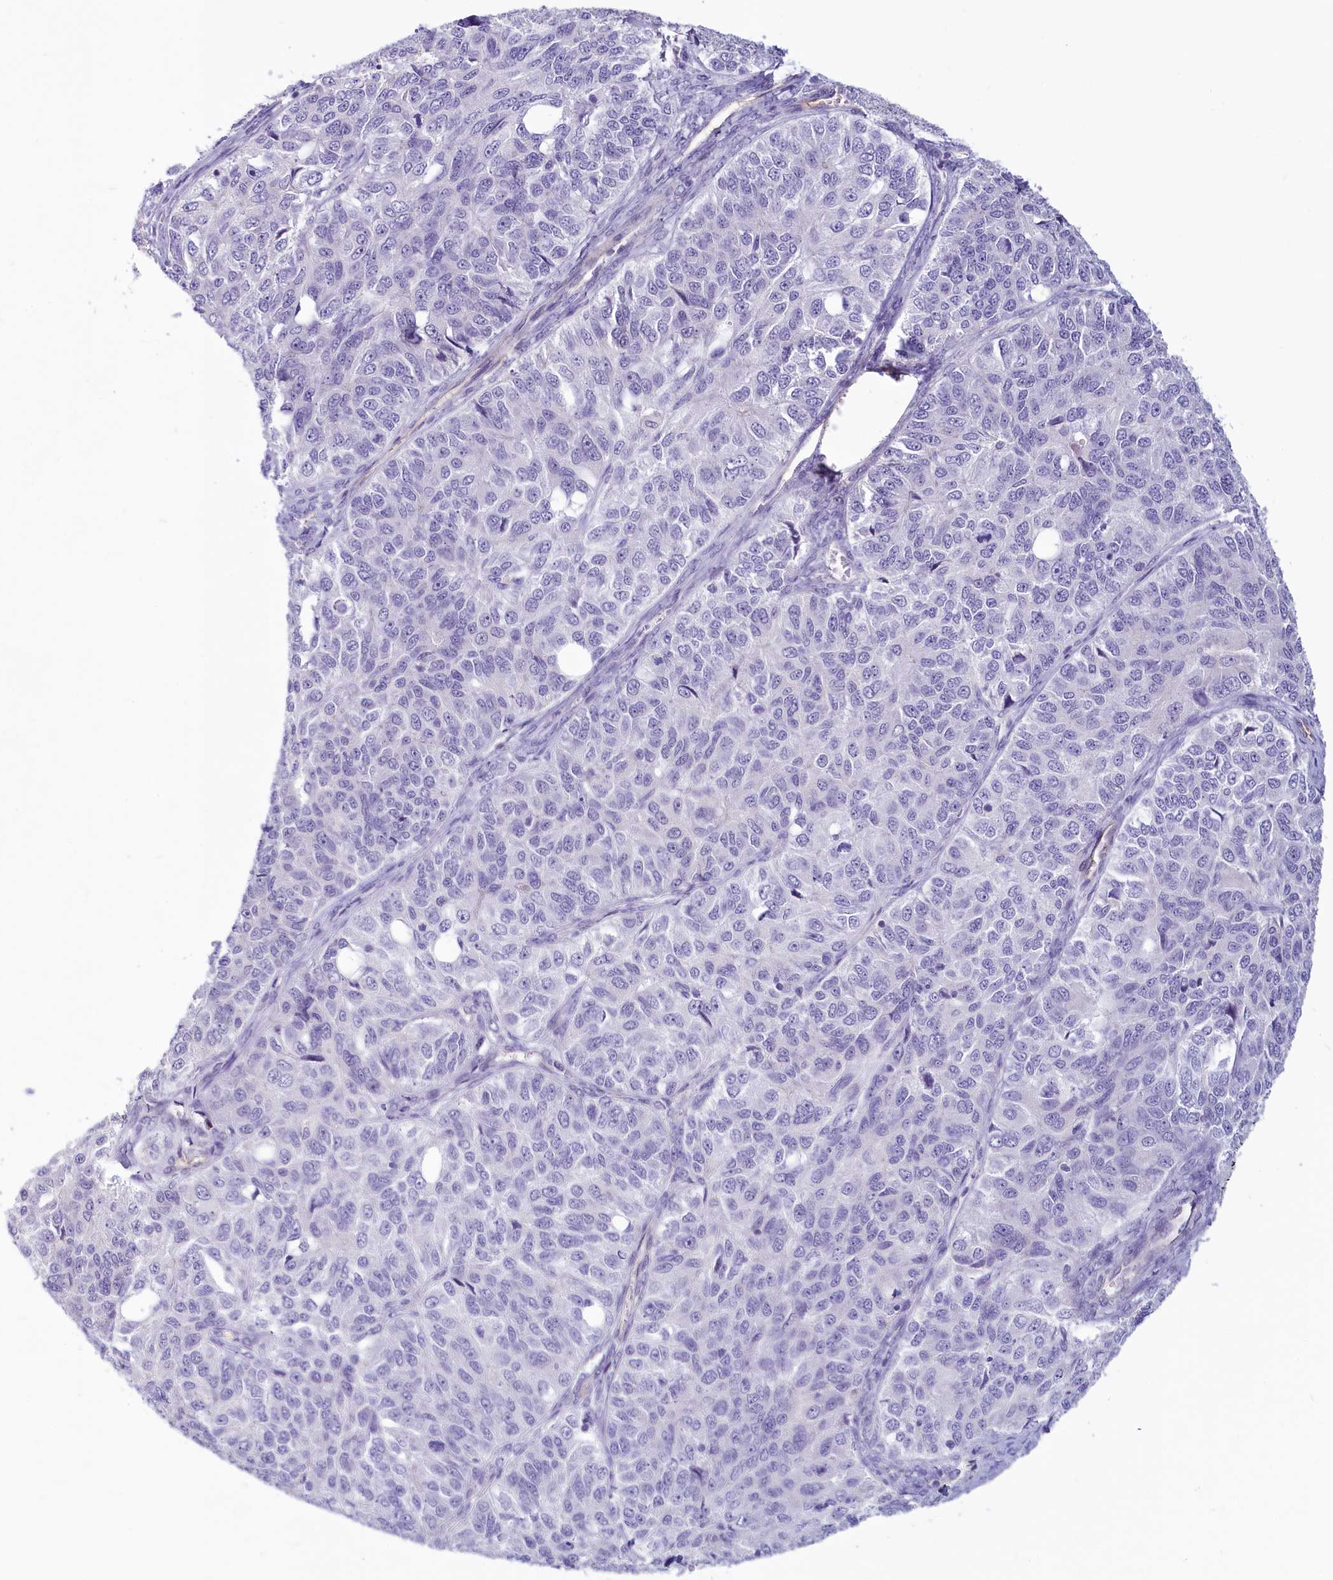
{"staining": {"intensity": "negative", "quantity": "none", "location": "none"}, "tissue": "ovarian cancer", "cell_type": "Tumor cells", "image_type": "cancer", "snomed": [{"axis": "morphology", "description": "Carcinoma, endometroid"}, {"axis": "topography", "description": "Ovary"}], "caption": "The immunohistochemistry (IHC) photomicrograph has no significant expression in tumor cells of ovarian cancer tissue.", "gene": "PROCR", "patient": {"sex": "female", "age": 51}}